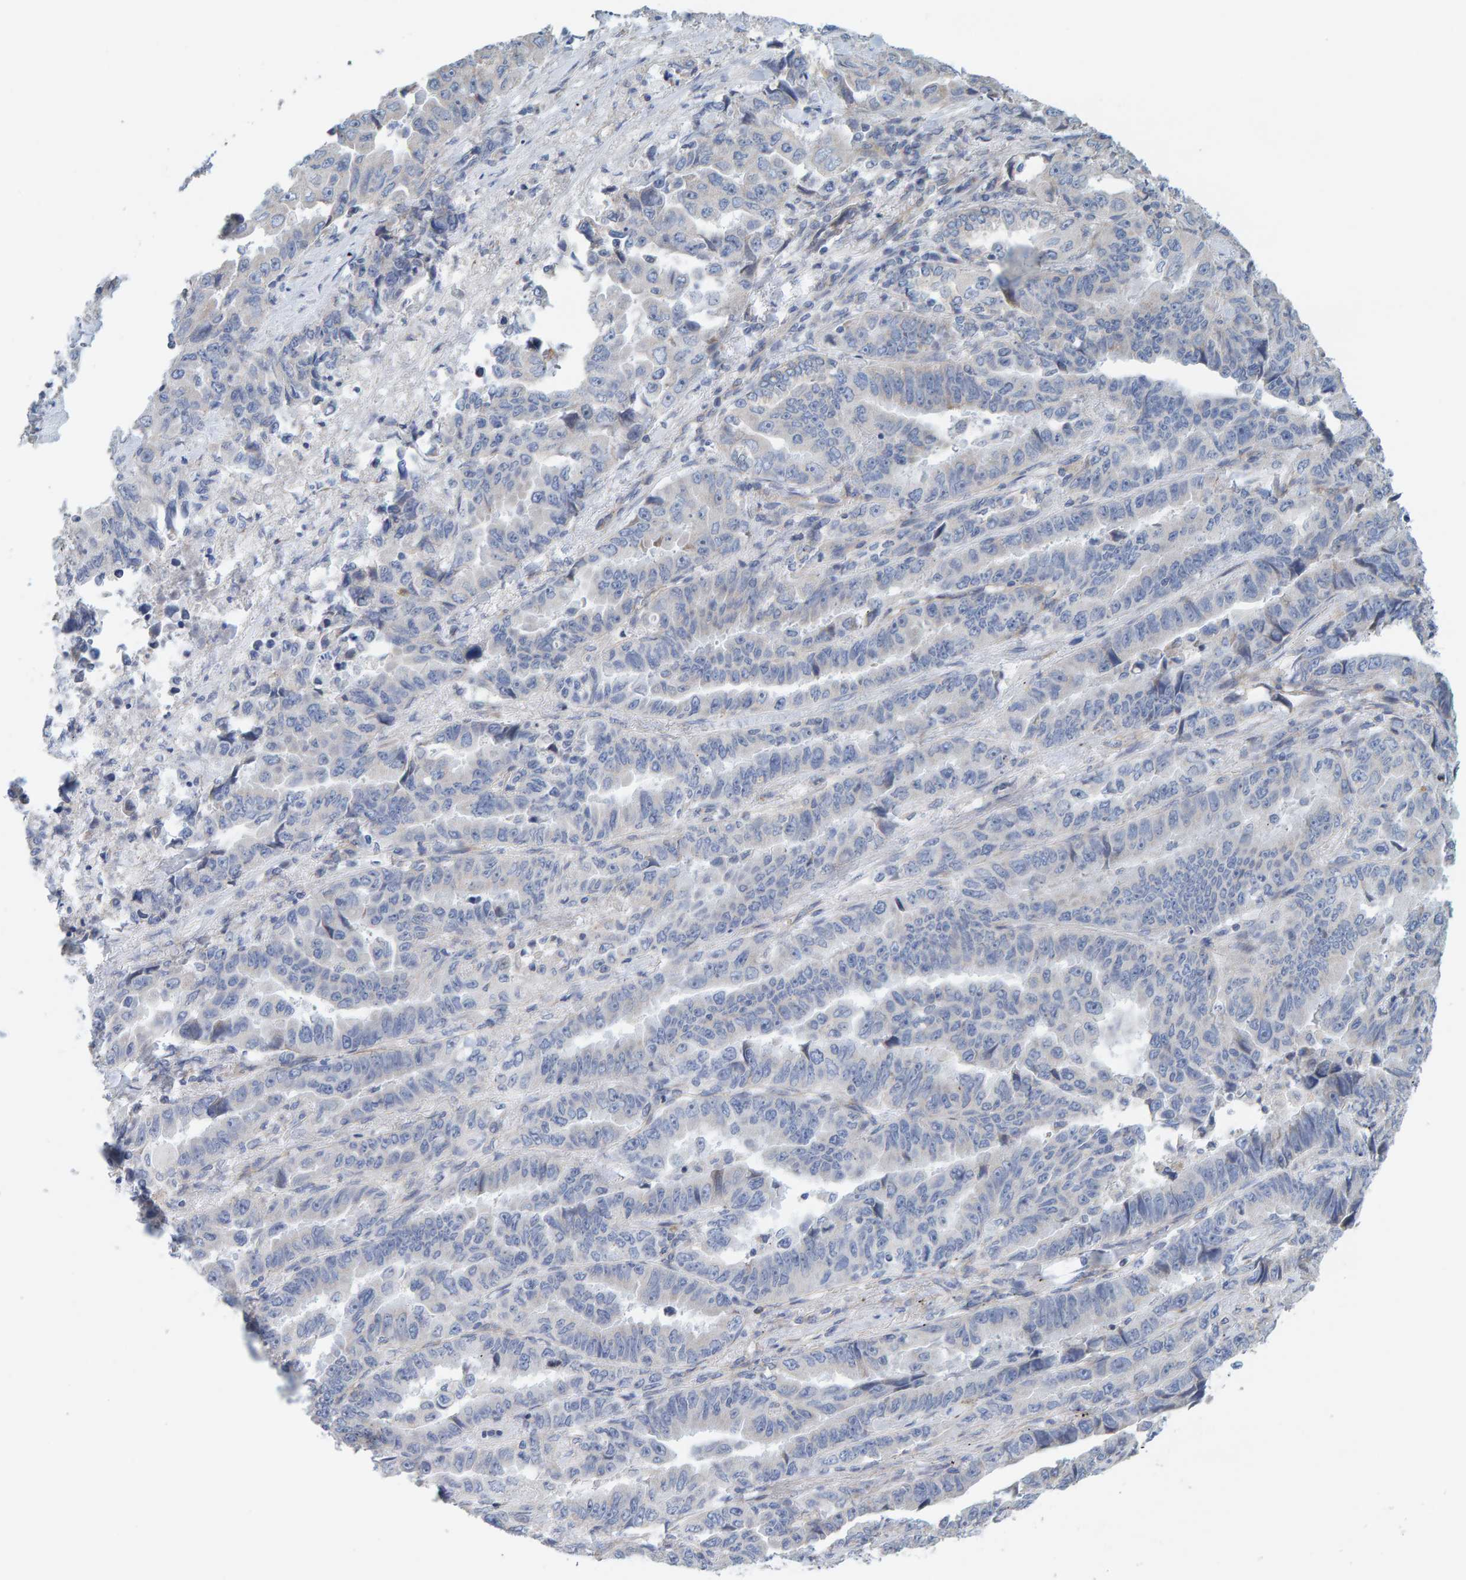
{"staining": {"intensity": "negative", "quantity": "none", "location": "none"}, "tissue": "lung cancer", "cell_type": "Tumor cells", "image_type": "cancer", "snomed": [{"axis": "morphology", "description": "Adenocarcinoma, NOS"}, {"axis": "topography", "description": "Lung"}], "caption": "Immunohistochemical staining of human adenocarcinoma (lung) demonstrates no significant expression in tumor cells.", "gene": "RGP1", "patient": {"sex": "female", "age": 51}}